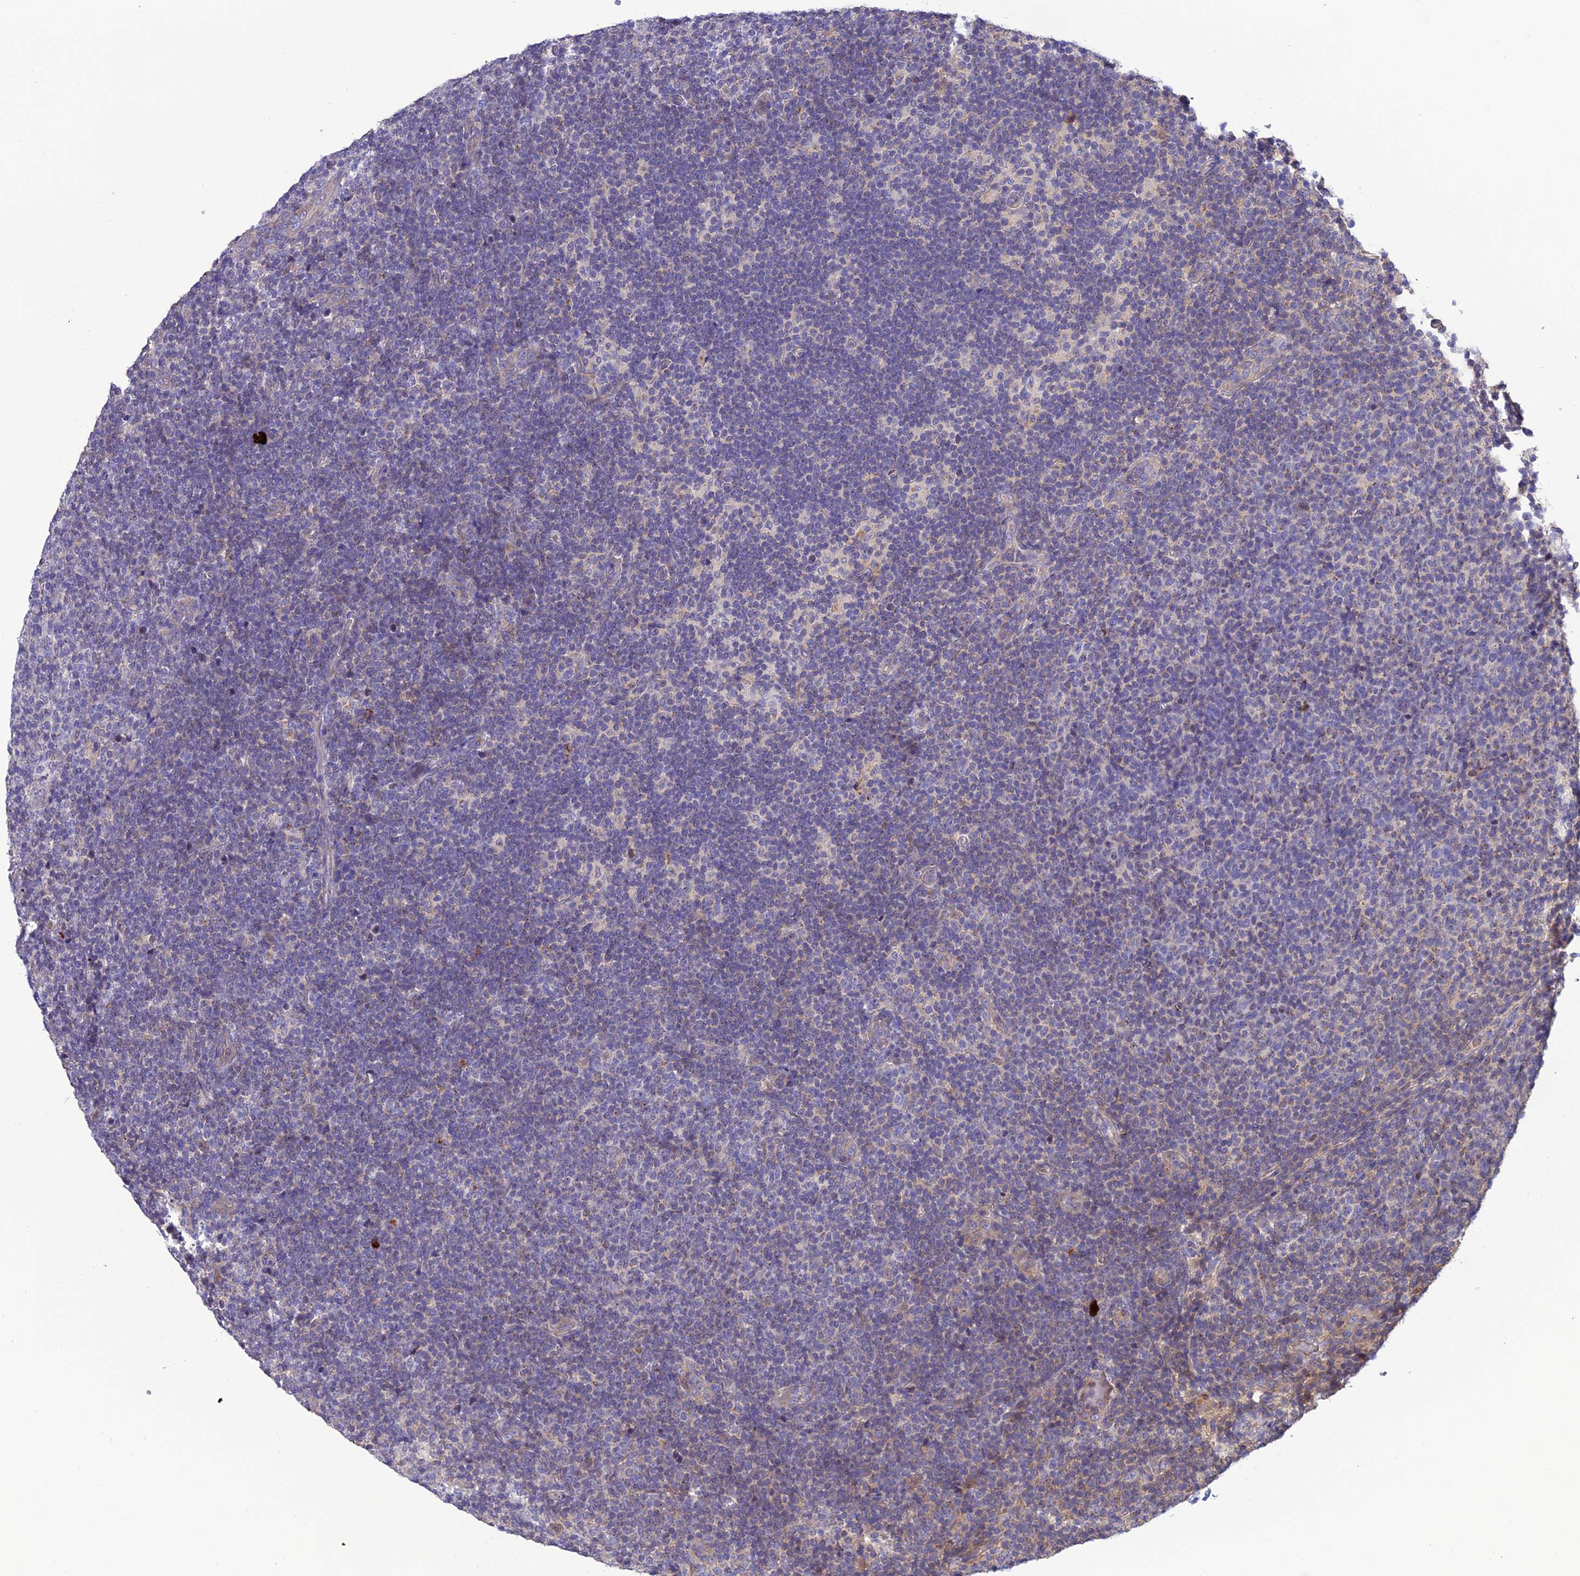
{"staining": {"intensity": "negative", "quantity": "none", "location": "none"}, "tissue": "lymphoma", "cell_type": "Tumor cells", "image_type": "cancer", "snomed": [{"axis": "morphology", "description": "Malignant lymphoma, non-Hodgkin's type, Low grade"}, {"axis": "topography", "description": "Lymph node"}], "caption": "The image reveals no staining of tumor cells in lymphoma.", "gene": "MIOS", "patient": {"sex": "male", "age": 66}}